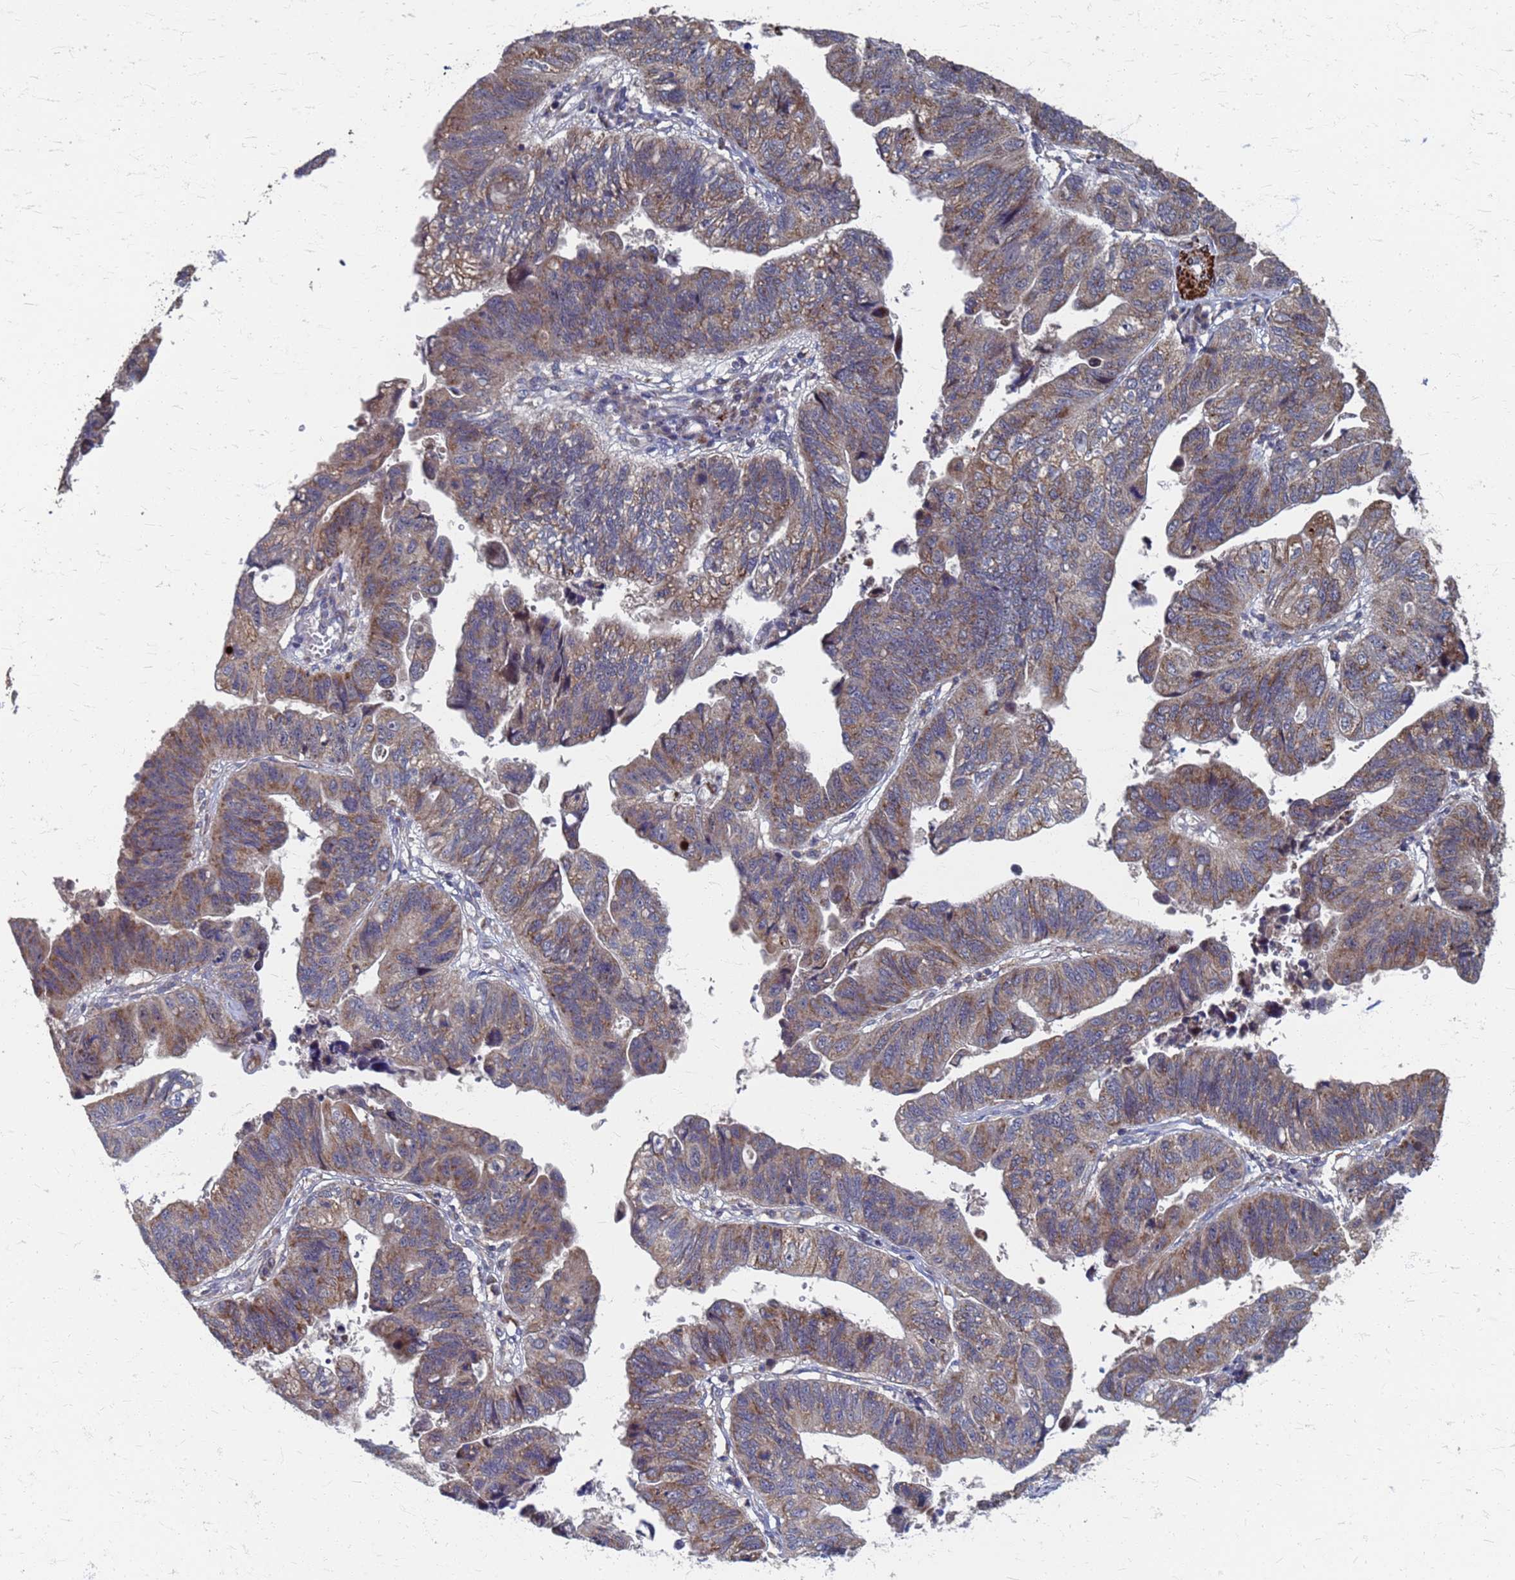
{"staining": {"intensity": "moderate", "quantity": ">75%", "location": "cytoplasmic/membranous"}, "tissue": "stomach cancer", "cell_type": "Tumor cells", "image_type": "cancer", "snomed": [{"axis": "morphology", "description": "Adenocarcinoma, NOS"}, {"axis": "topography", "description": "Stomach"}], "caption": "Stomach adenocarcinoma tissue reveals moderate cytoplasmic/membranous positivity in about >75% of tumor cells, visualized by immunohistochemistry.", "gene": "ATPAF1", "patient": {"sex": "male", "age": 59}}